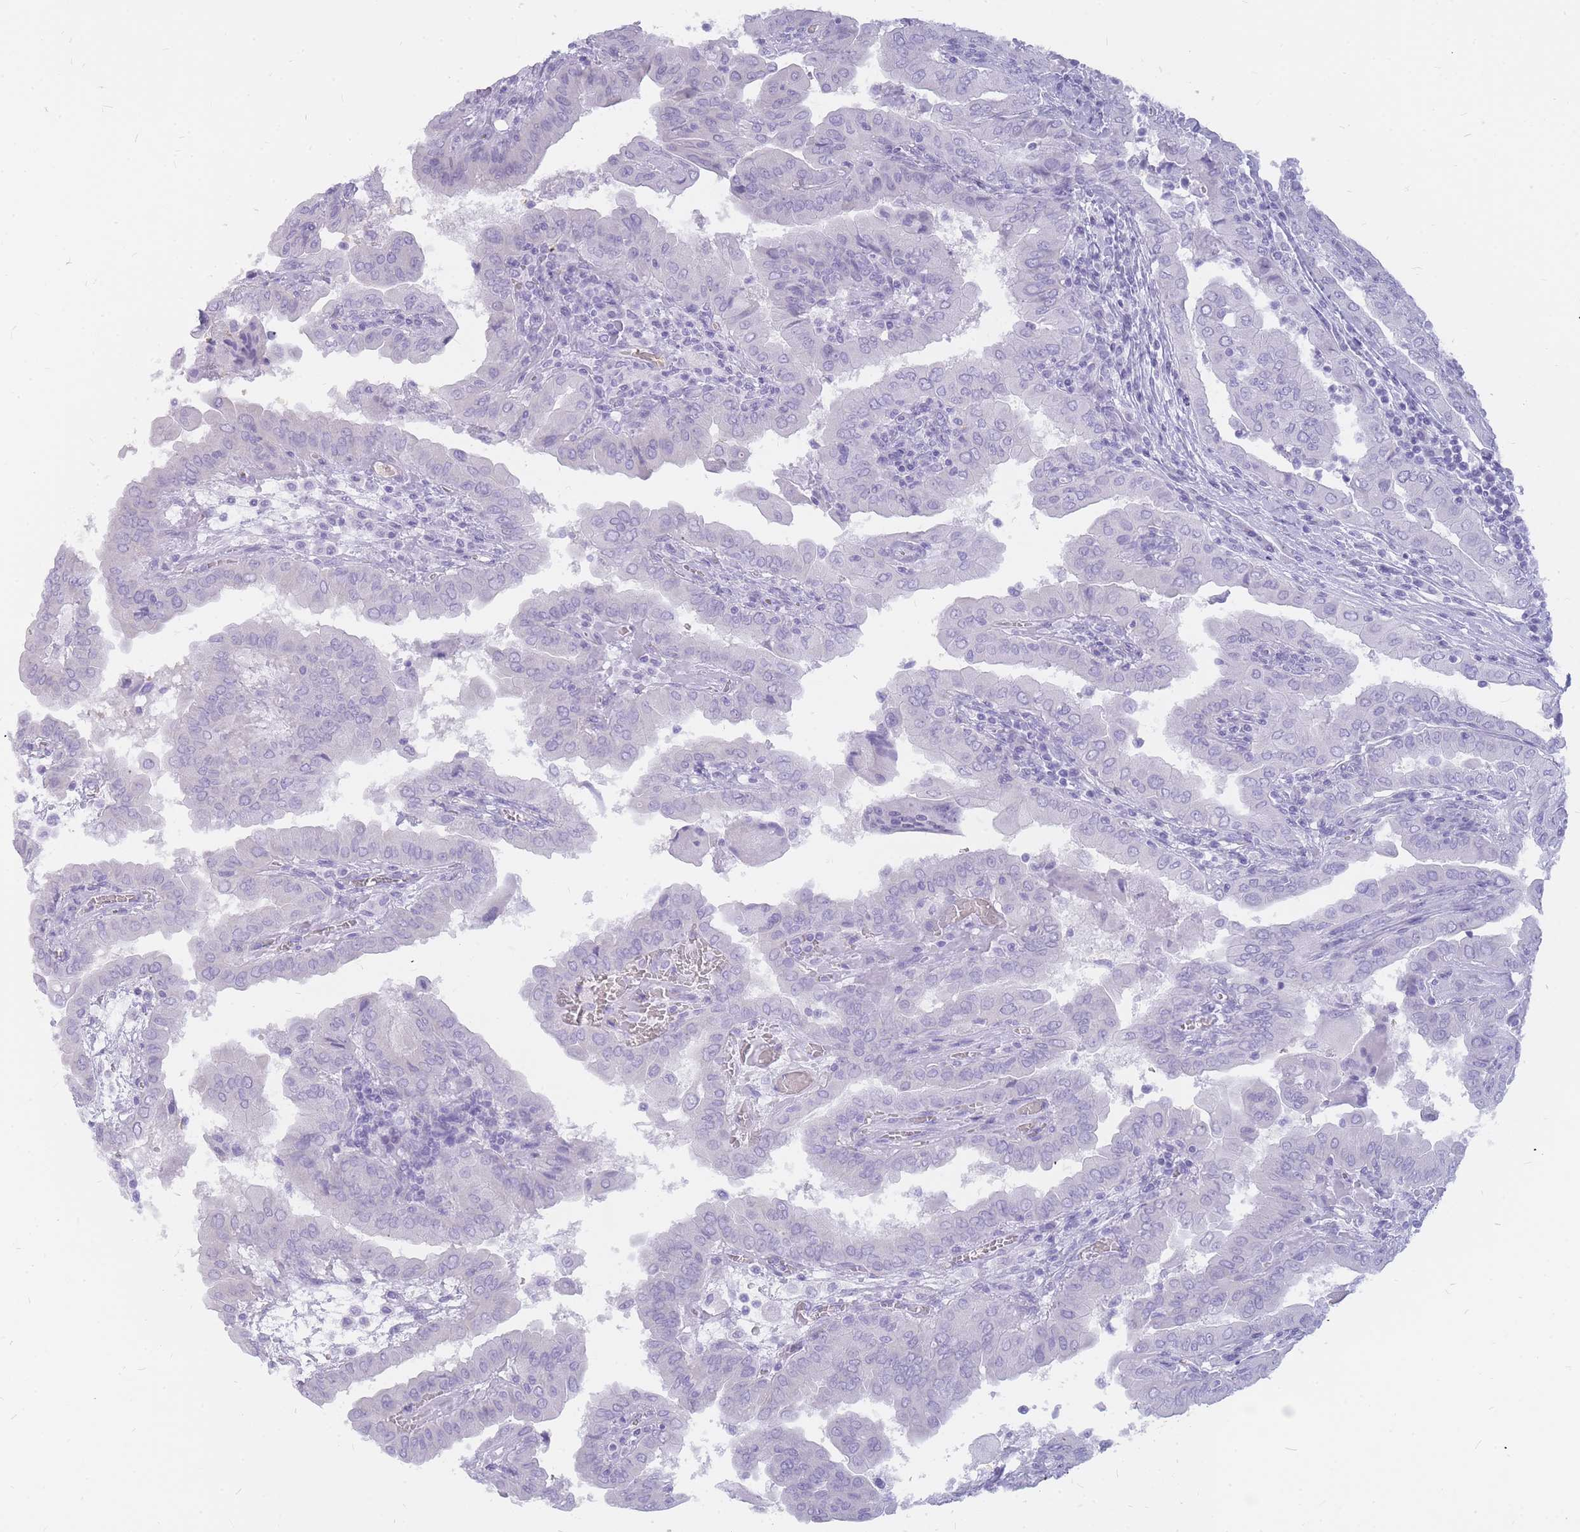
{"staining": {"intensity": "negative", "quantity": "none", "location": "none"}, "tissue": "thyroid cancer", "cell_type": "Tumor cells", "image_type": "cancer", "snomed": [{"axis": "morphology", "description": "Papillary adenocarcinoma, NOS"}, {"axis": "topography", "description": "Thyroid gland"}], "caption": "Immunohistochemistry histopathology image of neoplastic tissue: thyroid cancer stained with DAB (3,3'-diaminobenzidine) shows no significant protein positivity in tumor cells. The staining was performed using DAB to visualize the protein expression in brown, while the nuclei were stained in blue with hematoxylin (Magnification: 20x).", "gene": "INS", "patient": {"sex": "male", "age": 33}}